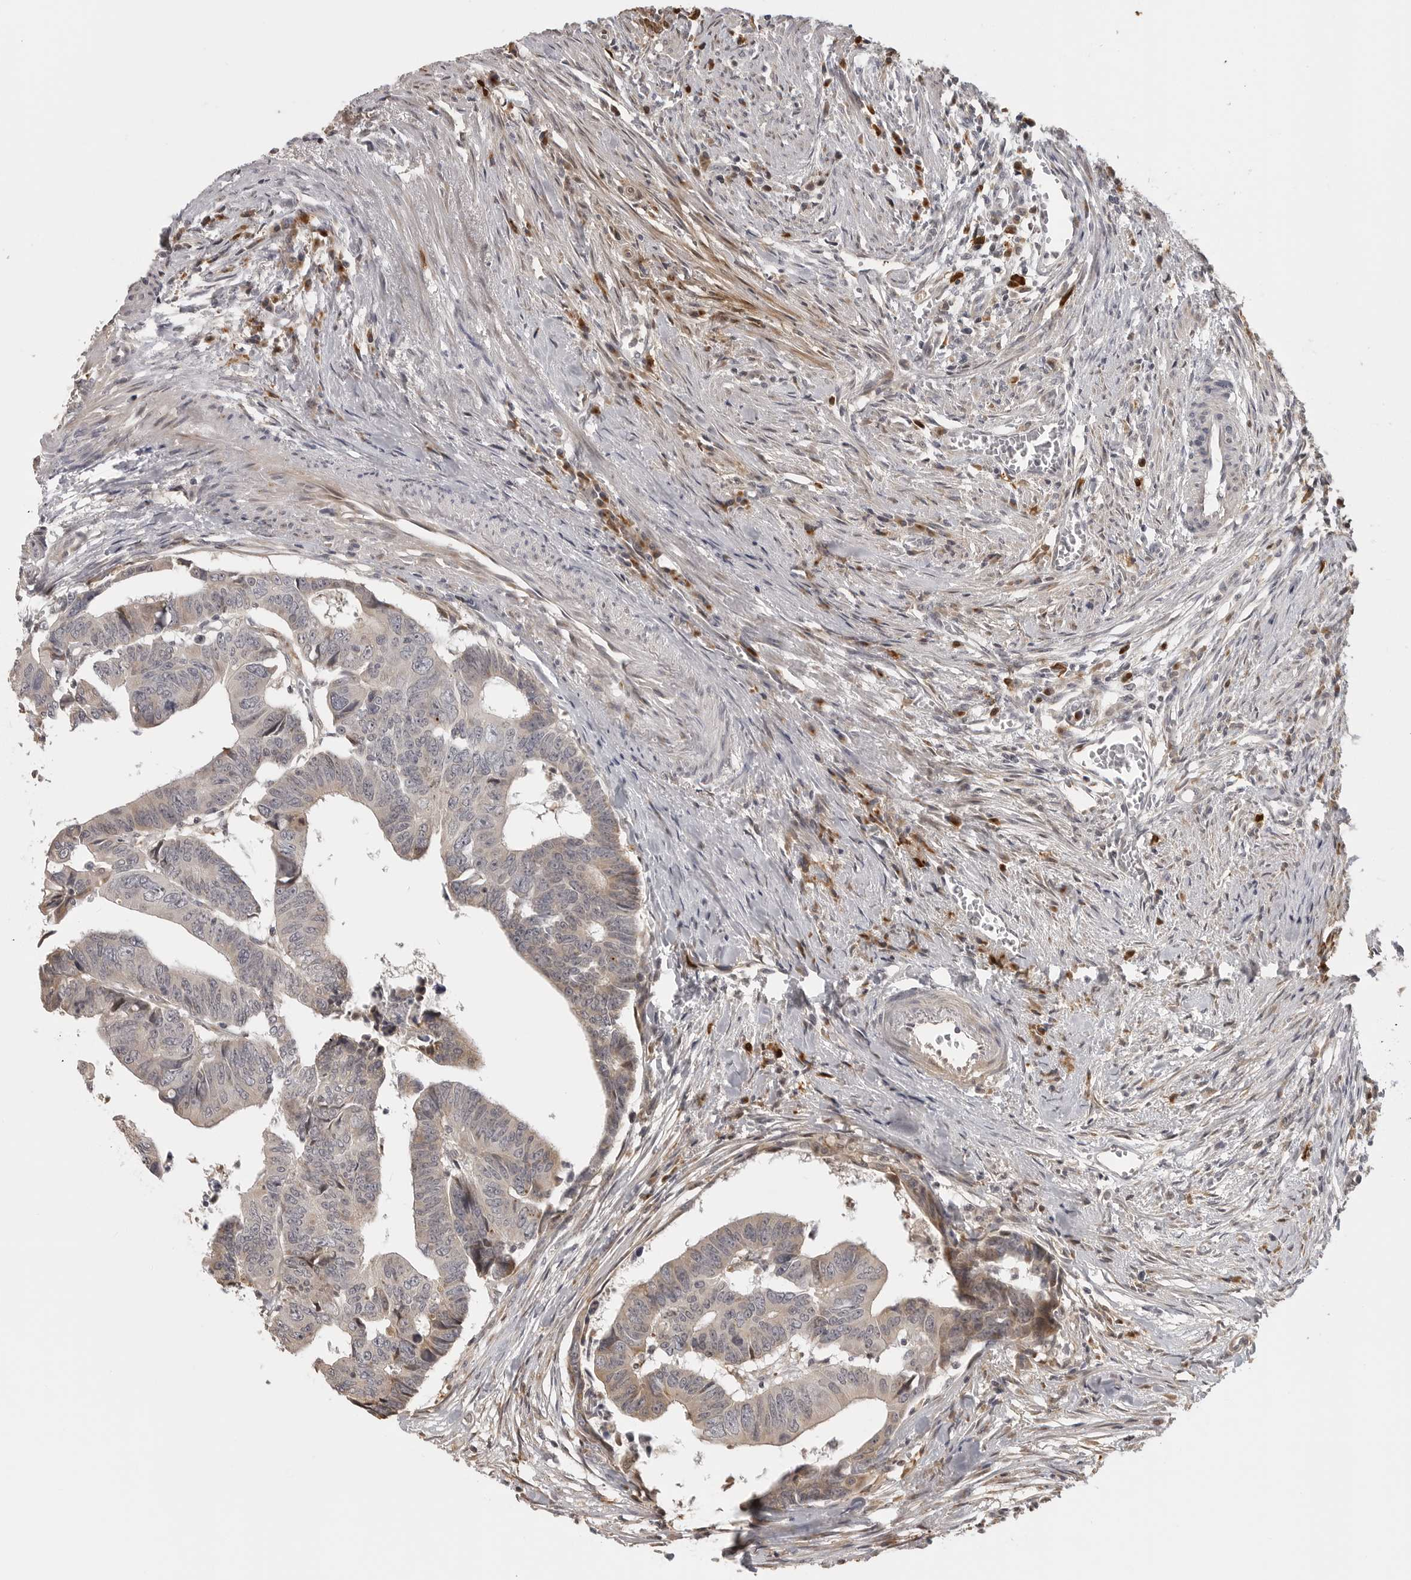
{"staining": {"intensity": "weak", "quantity": "<25%", "location": "cytoplasmic/membranous"}, "tissue": "colorectal cancer", "cell_type": "Tumor cells", "image_type": "cancer", "snomed": [{"axis": "morphology", "description": "Adenocarcinoma, NOS"}, {"axis": "topography", "description": "Rectum"}], "caption": "This image is of colorectal cancer (adenocarcinoma) stained with immunohistochemistry to label a protein in brown with the nuclei are counter-stained blue. There is no expression in tumor cells. (DAB IHC visualized using brightfield microscopy, high magnification).", "gene": "IDO1", "patient": {"sex": "female", "age": 65}}